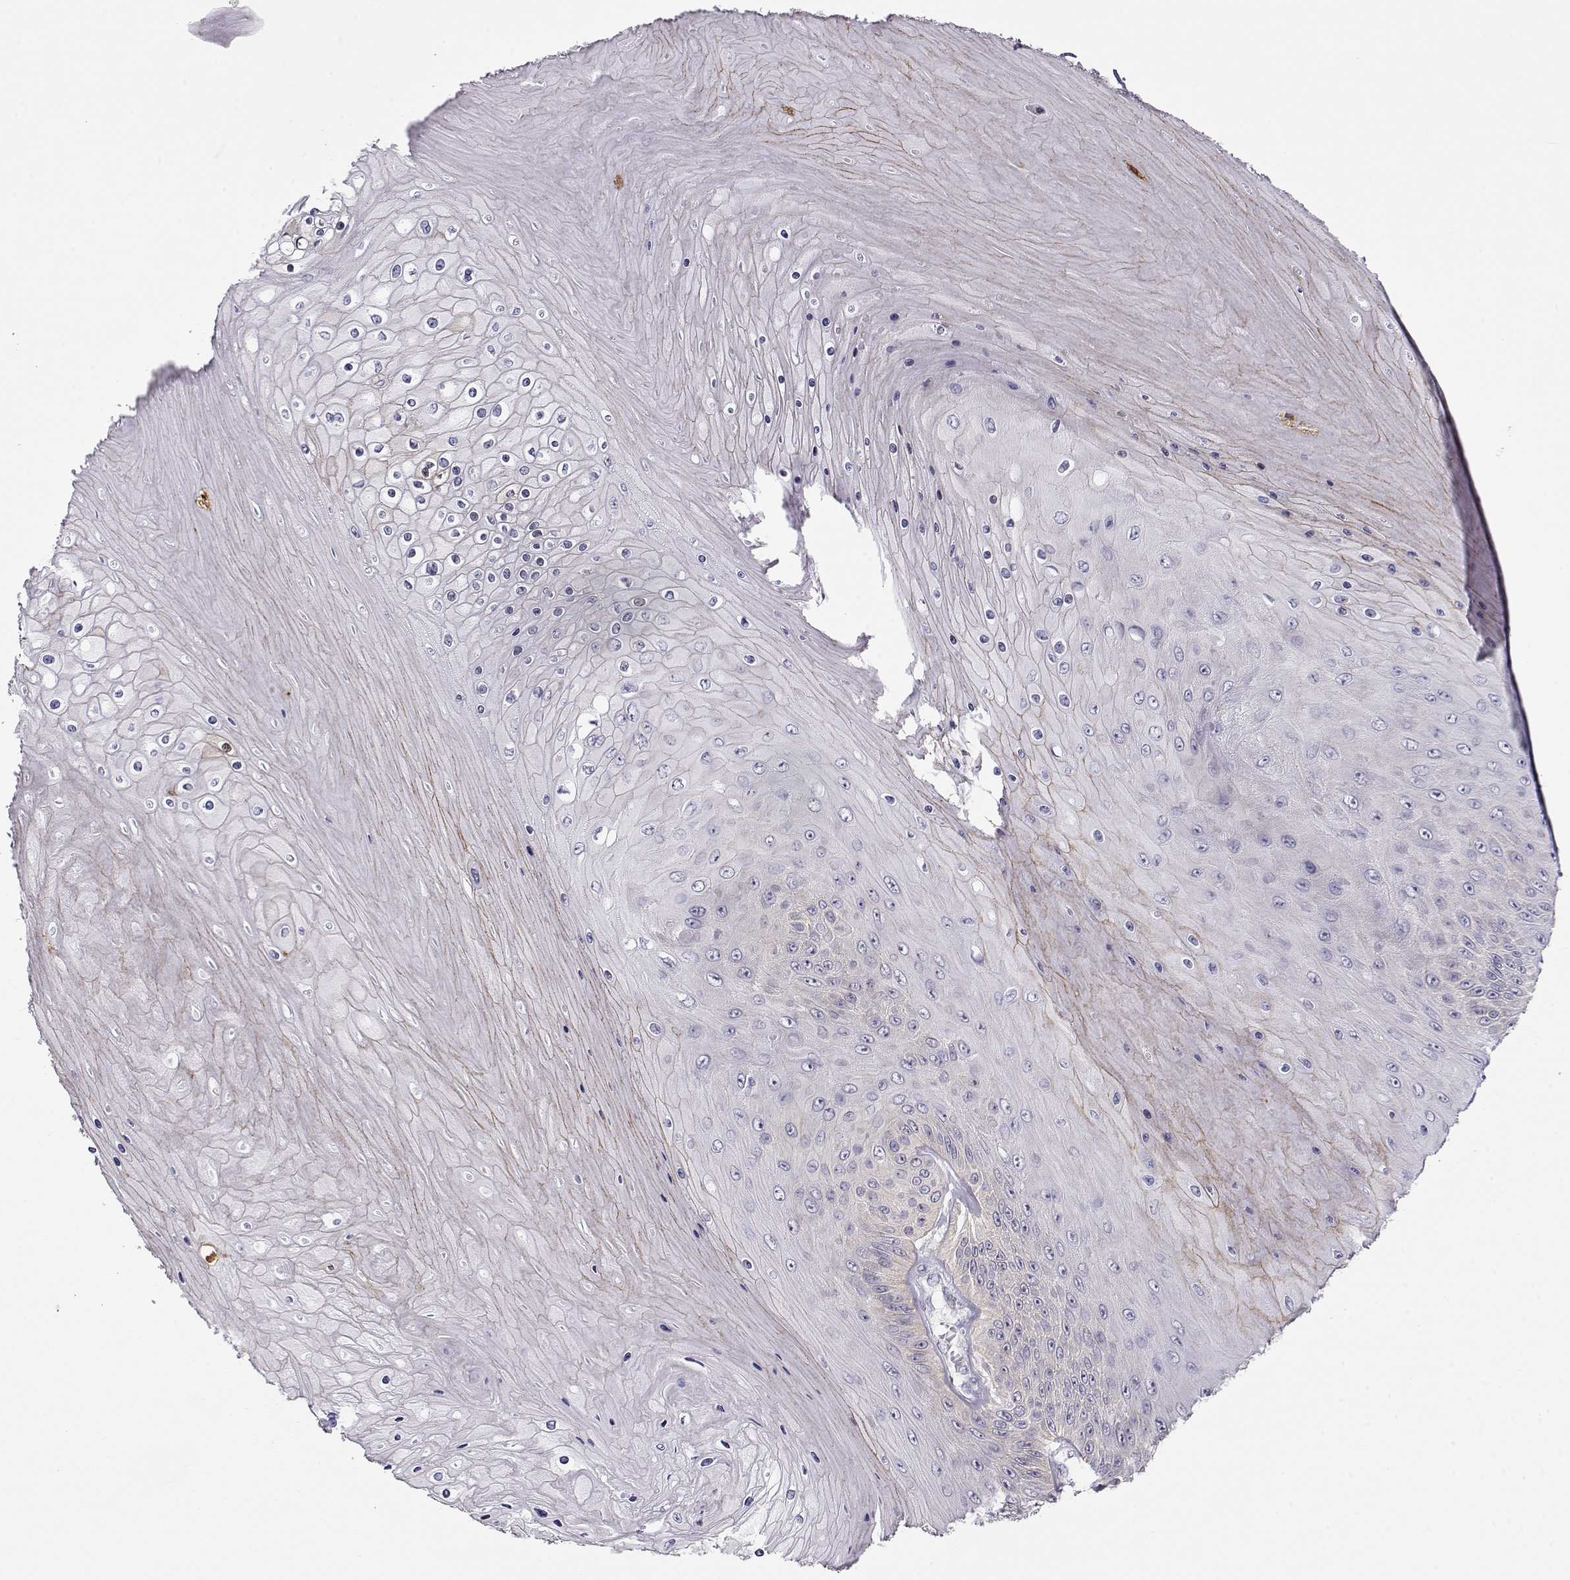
{"staining": {"intensity": "weak", "quantity": "25%-75%", "location": "cytoplasmic/membranous"}, "tissue": "skin cancer", "cell_type": "Tumor cells", "image_type": "cancer", "snomed": [{"axis": "morphology", "description": "Squamous cell carcinoma, NOS"}, {"axis": "topography", "description": "Skin"}], "caption": "Brown immunohistochemical staining in skin cancer demonstrates weak cytoplasmic/membranous expression in about 25%-75% of tumor cells.", "gene": "CRX", "patient": {"sex": "male", "age": 62}}